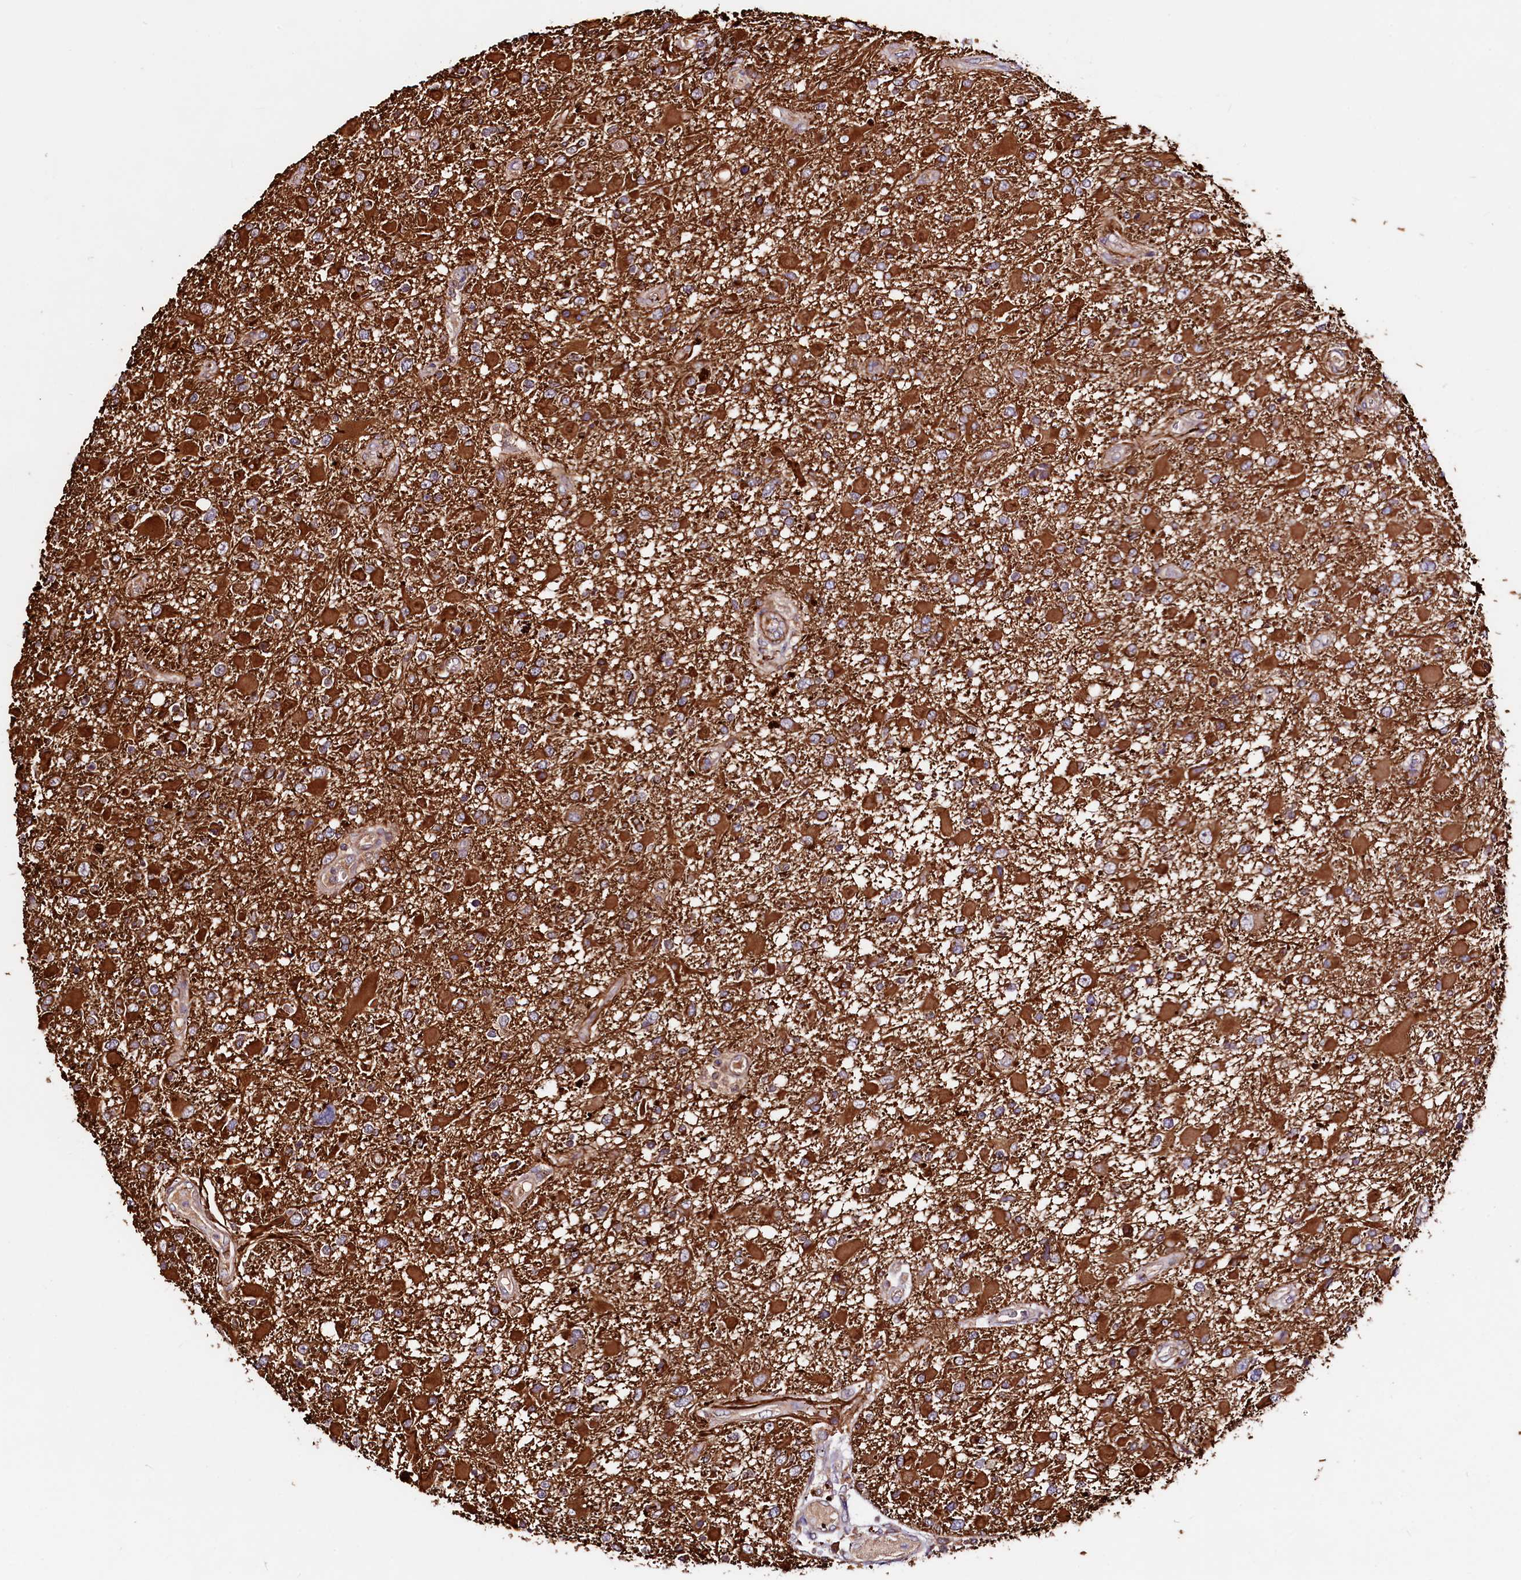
{"staining": {"intensity": "strong", "quantity": ">75%", "location": "cytoplasmic/membranous"}, "tissue": "glioma", "cell_type": "Tumor cells", "image_type": "cancer", "snomed": [{"axis": "morphology", "description": "Glioma, malignant, High grade"}, {"axis": "topography", "description": "Brain"}], "caption": "Malignant glioma (high-grade) tissue exhibits strong cytoplasmic/membranous staining in about >75% of tumor cells, visualized by immunohistochemistry.", "gene": "CIAO3", "patient": {"sex": "male", "age": 53}}